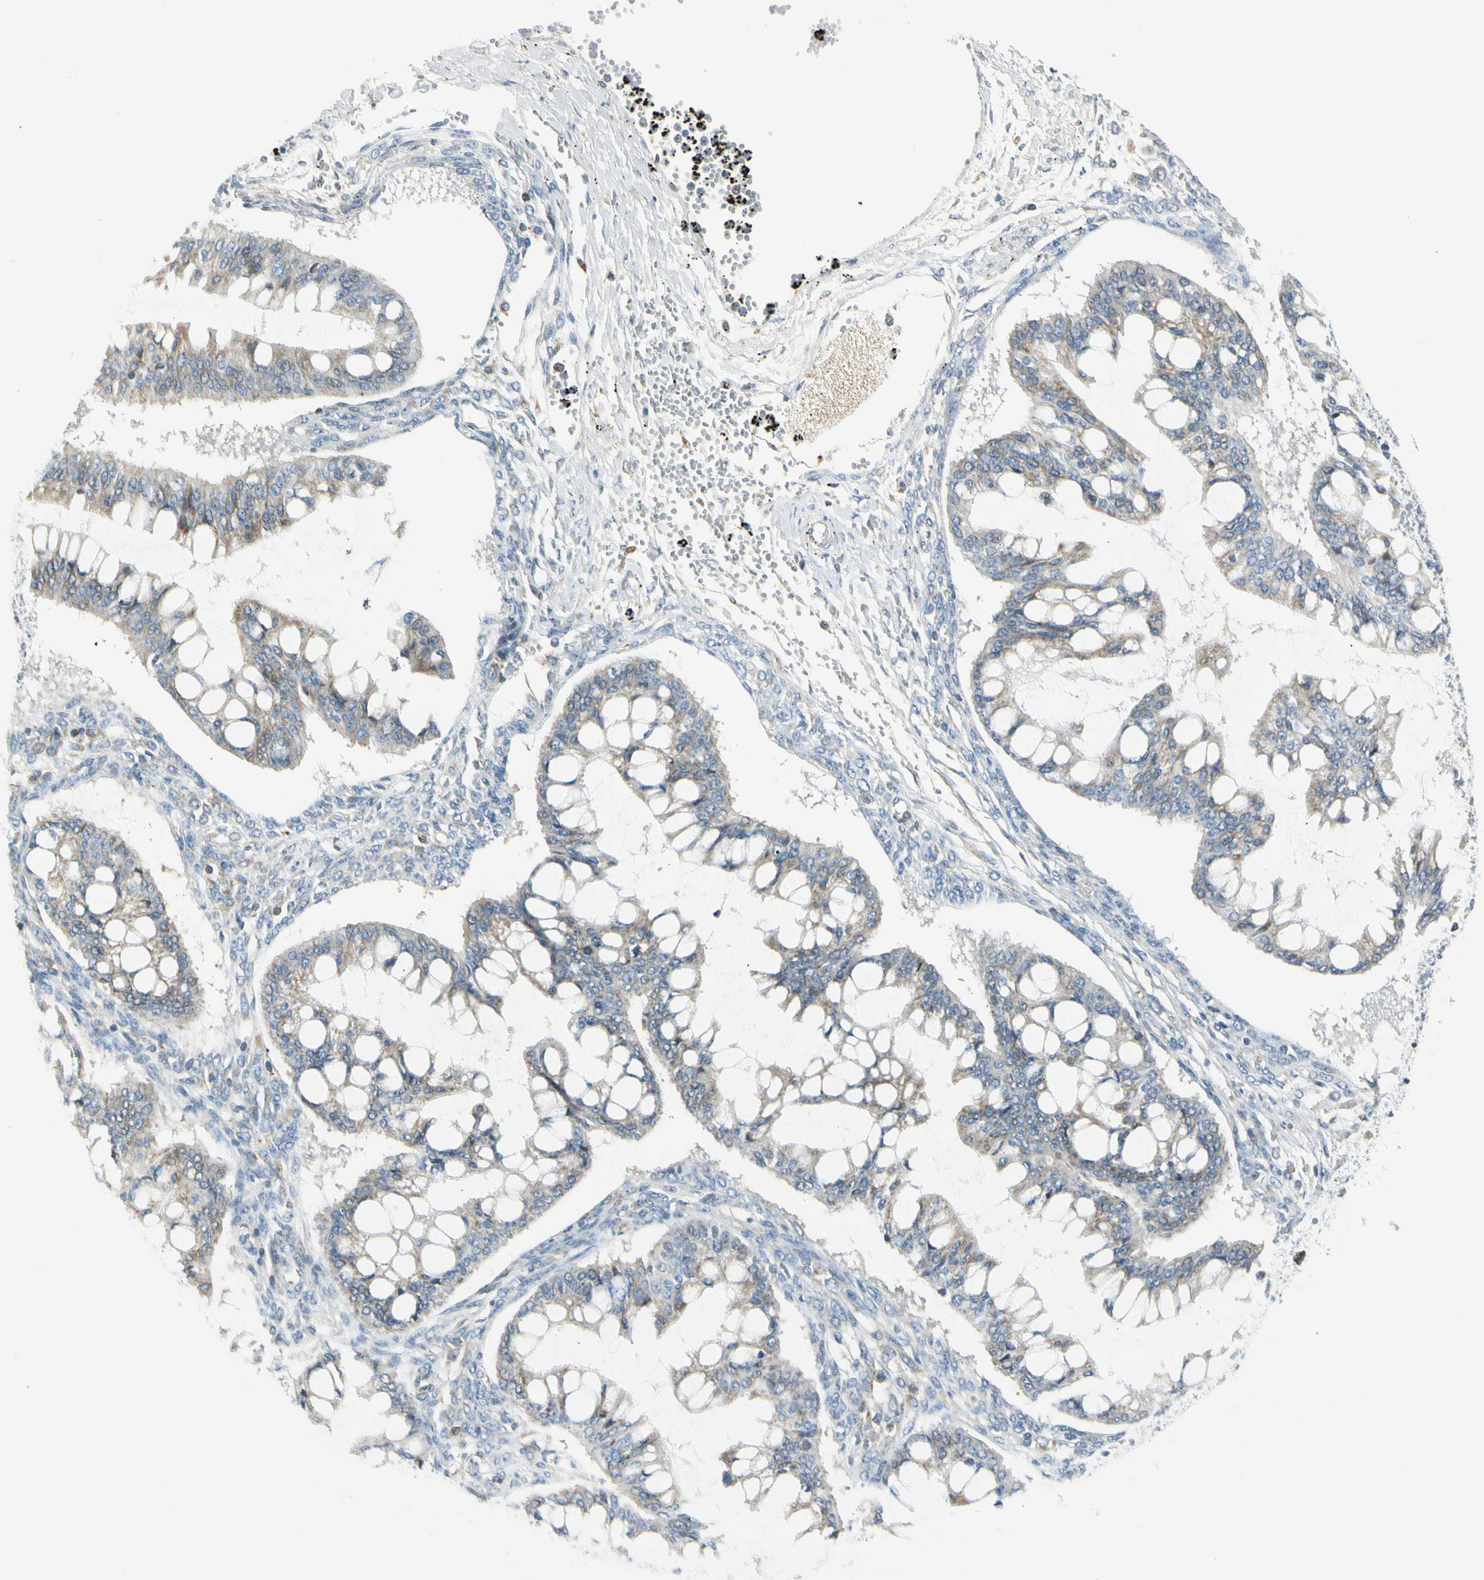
{"staining": {"intensity": "weak", "quantity": "25%-75%", "location": "cytoplasmic/membranous"}, "tissue": "ovarian cancer", "cell_type": "Tumor cells", "image_type": "cancer", "snomed": [{"axis": "morphology", "description": "Cystadenocarcinoma, mucinous, NOS"}, {"axis": "topography", "description": "Ovary"}], "caption": "Human ovarian mucinous cystadenocarcinoma stained with a protein marker shows weak staining in tumor cells.", "gene": "TNFSF11", "patient": {"sex": "female", "age": 73}}